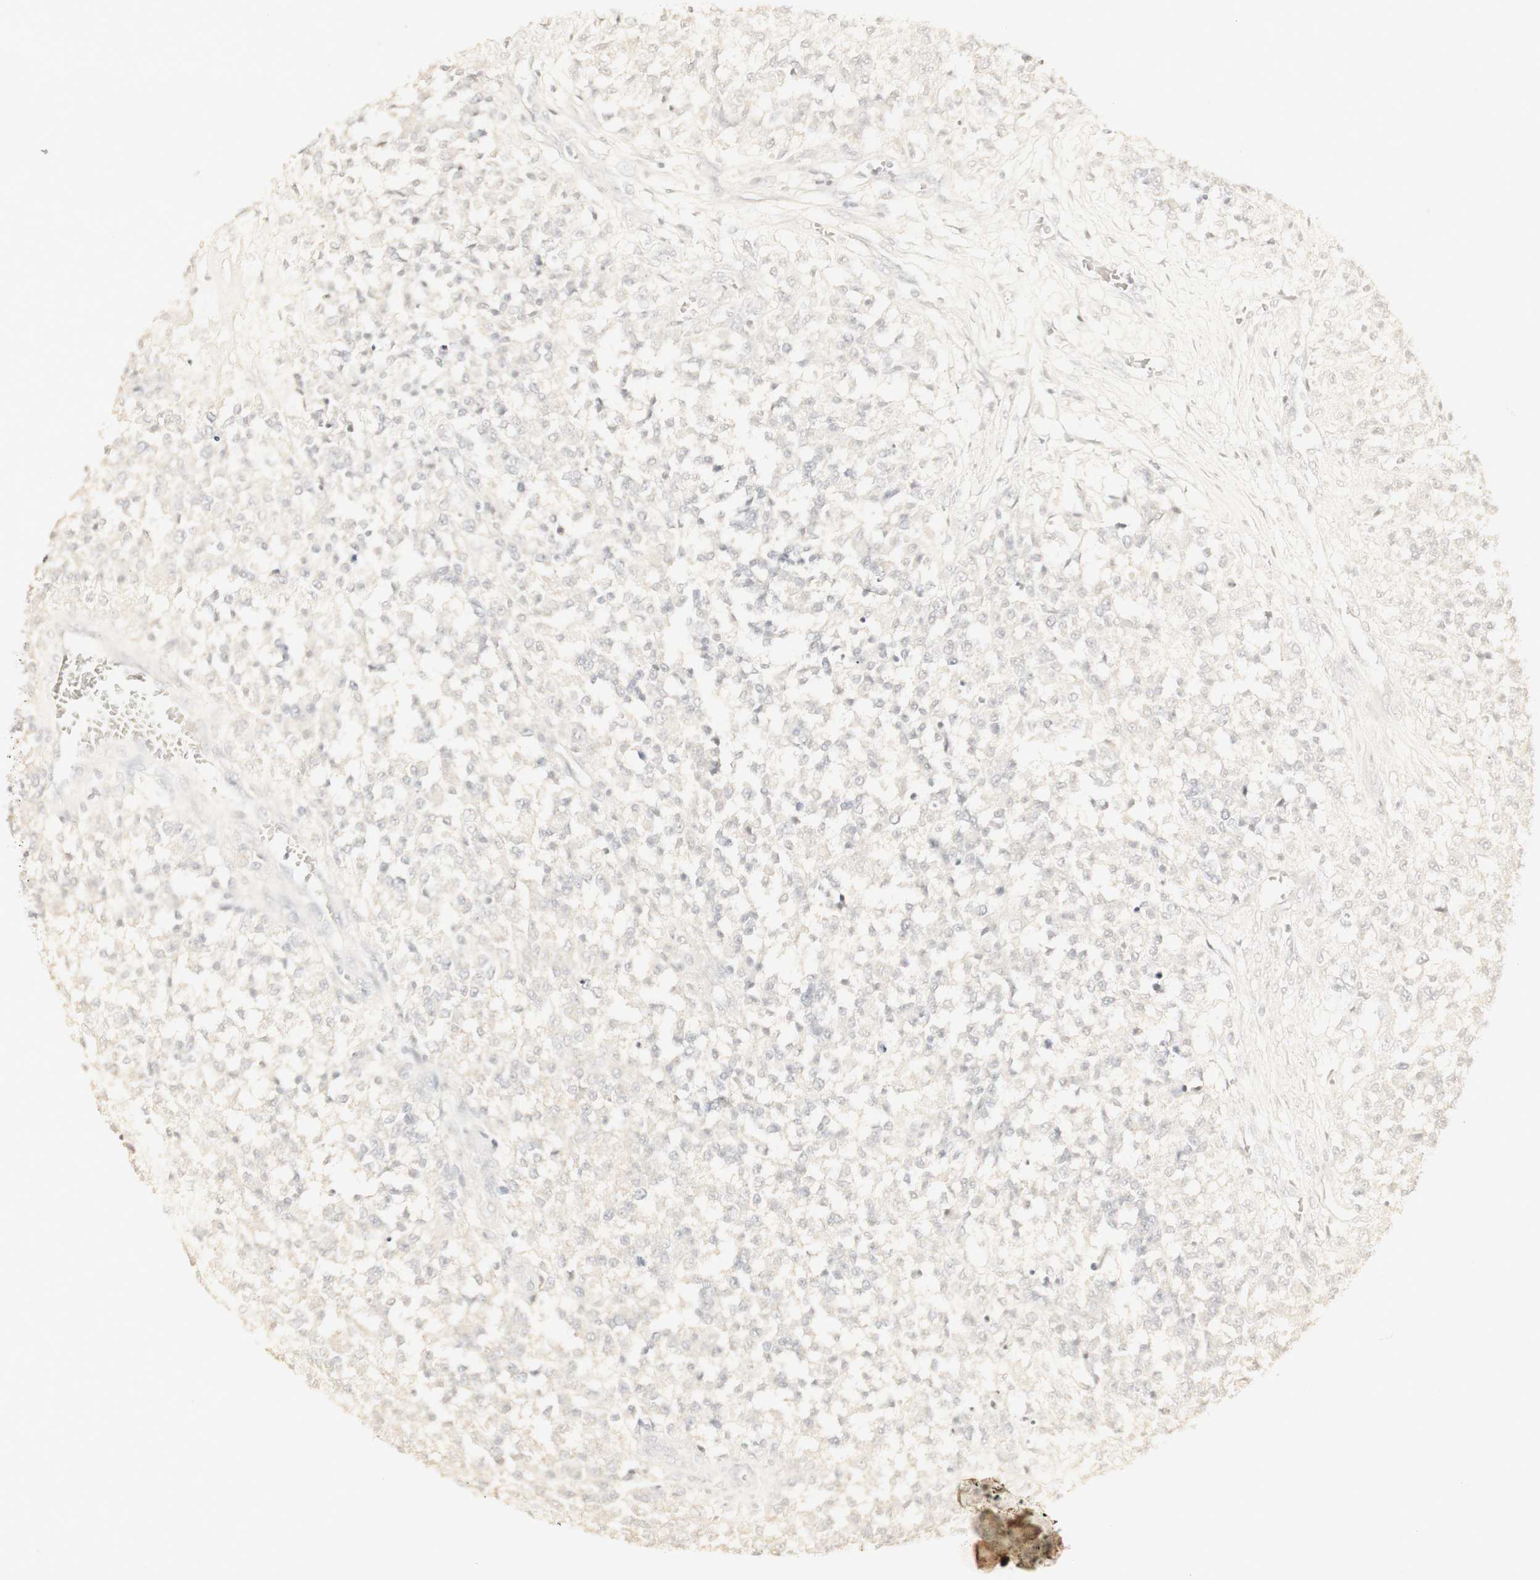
{"staining": {"intensity": "negative", "quantity": "none", "location": "none"}, "tissue": "testis cancer", "cell_type": "Tumor cells", "image_type": "cancer", "snomed": [{"axis": "morphology", "description": "Seminoma, NOS"}, {"axis": "topography", "description": "Testis"}], "caption": "The immunohistochemistry (IHC) photomicrograph has no significant expression in tumor cells of seminoma (testis) tissue.", "gene": "DSC2", "patient": {"sex": "male", "age": 59}}